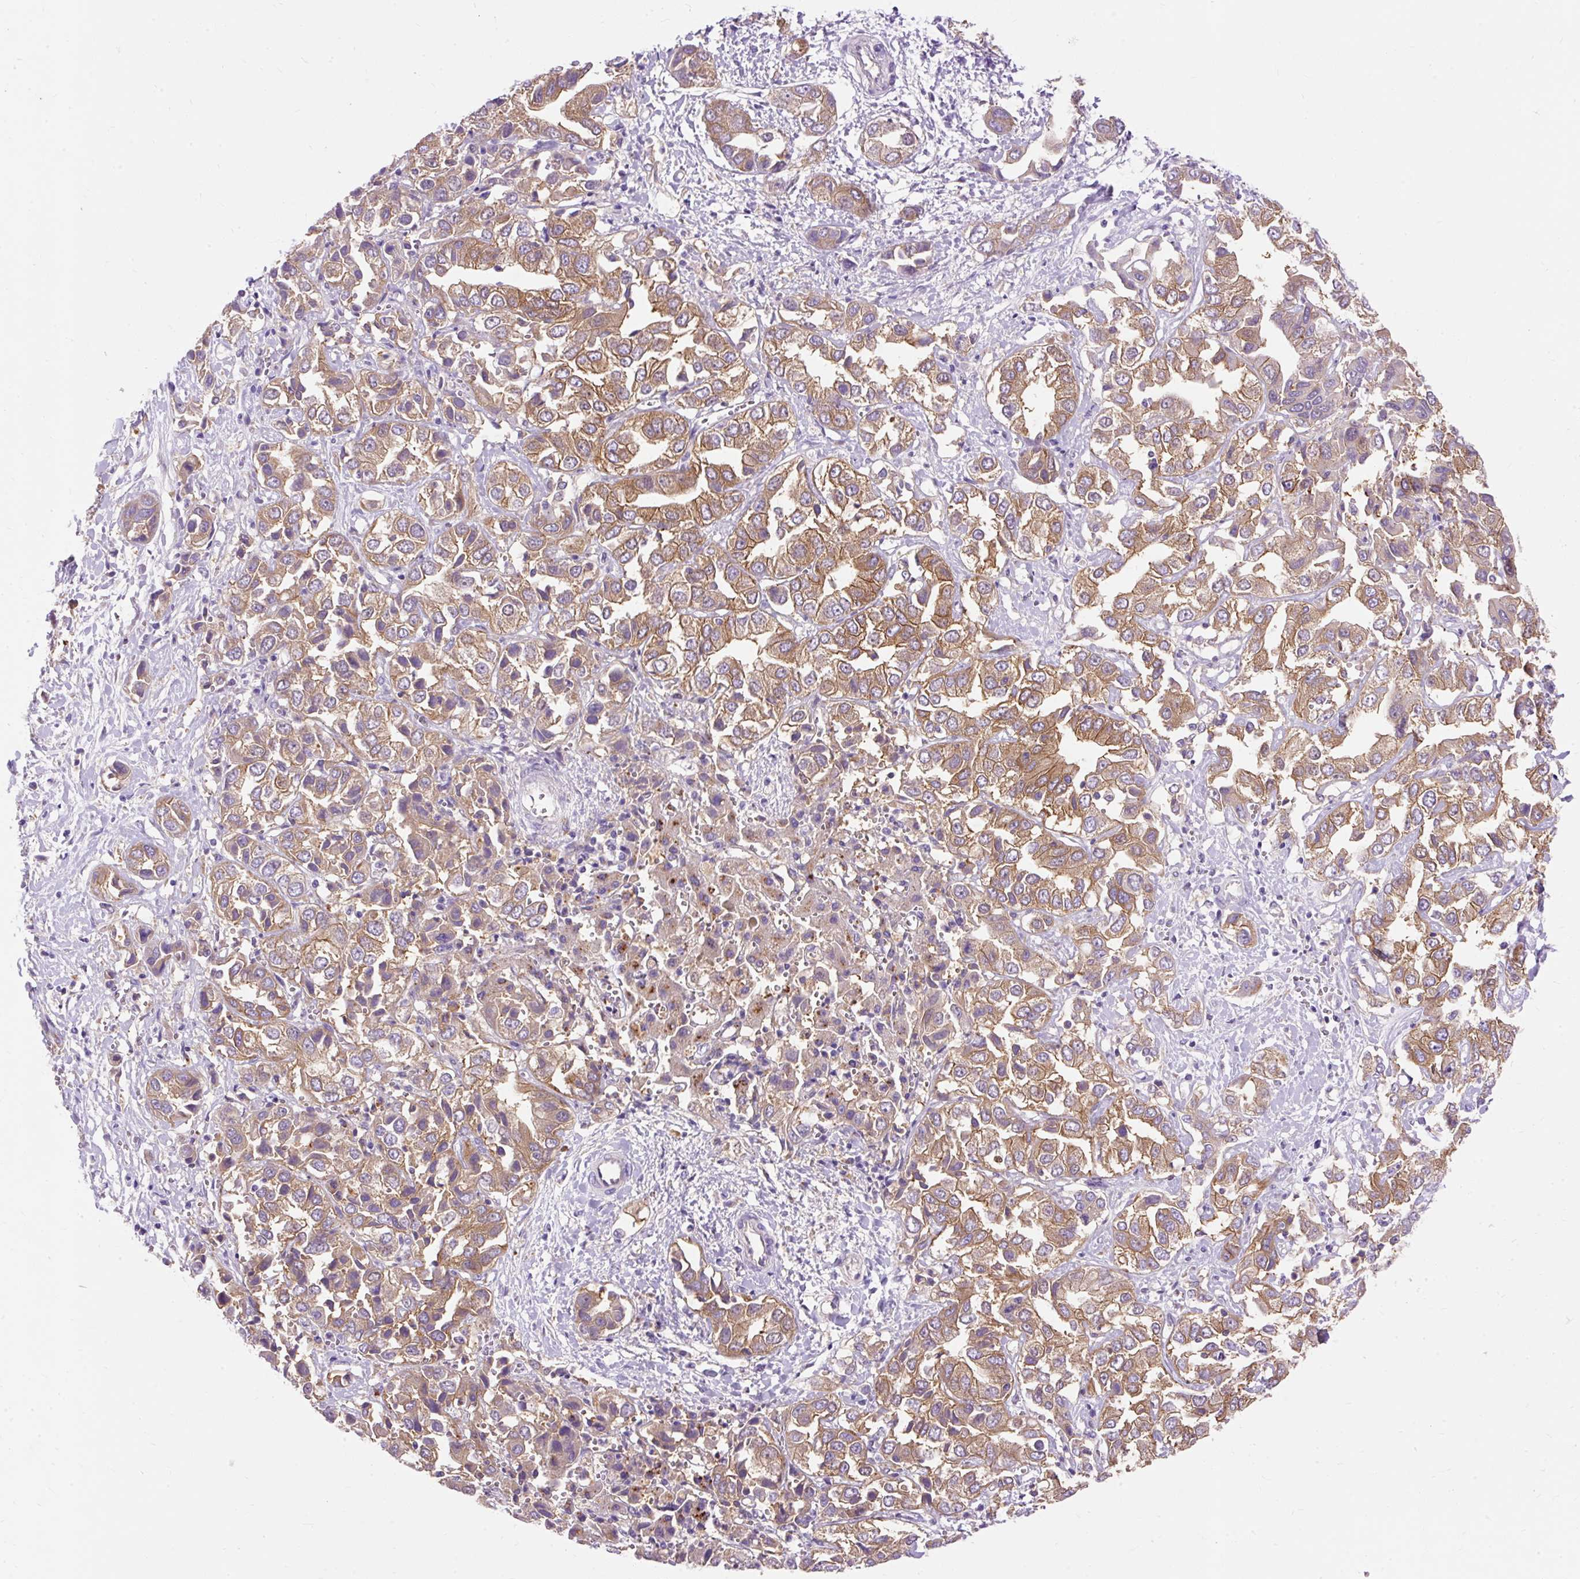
{"staining": {"intensity": "moderate", "quantity": ">75%", "location": "cytoplasmic/membranous"}, "tissue": "liver cancer", "cell_type": "Tumor cells", "image_type": "cancer", "snomed": [{"axis": "morphology", "description": "Cholangiocarcinoma"}, {"axis": "topography", "description": "Liver"}], "caption": "Human liver cancer stained with a protein marker shows moderate staining in tumor cells.", "gene": "OR4K15", "patient": {"sex": "female", "age": 52}}